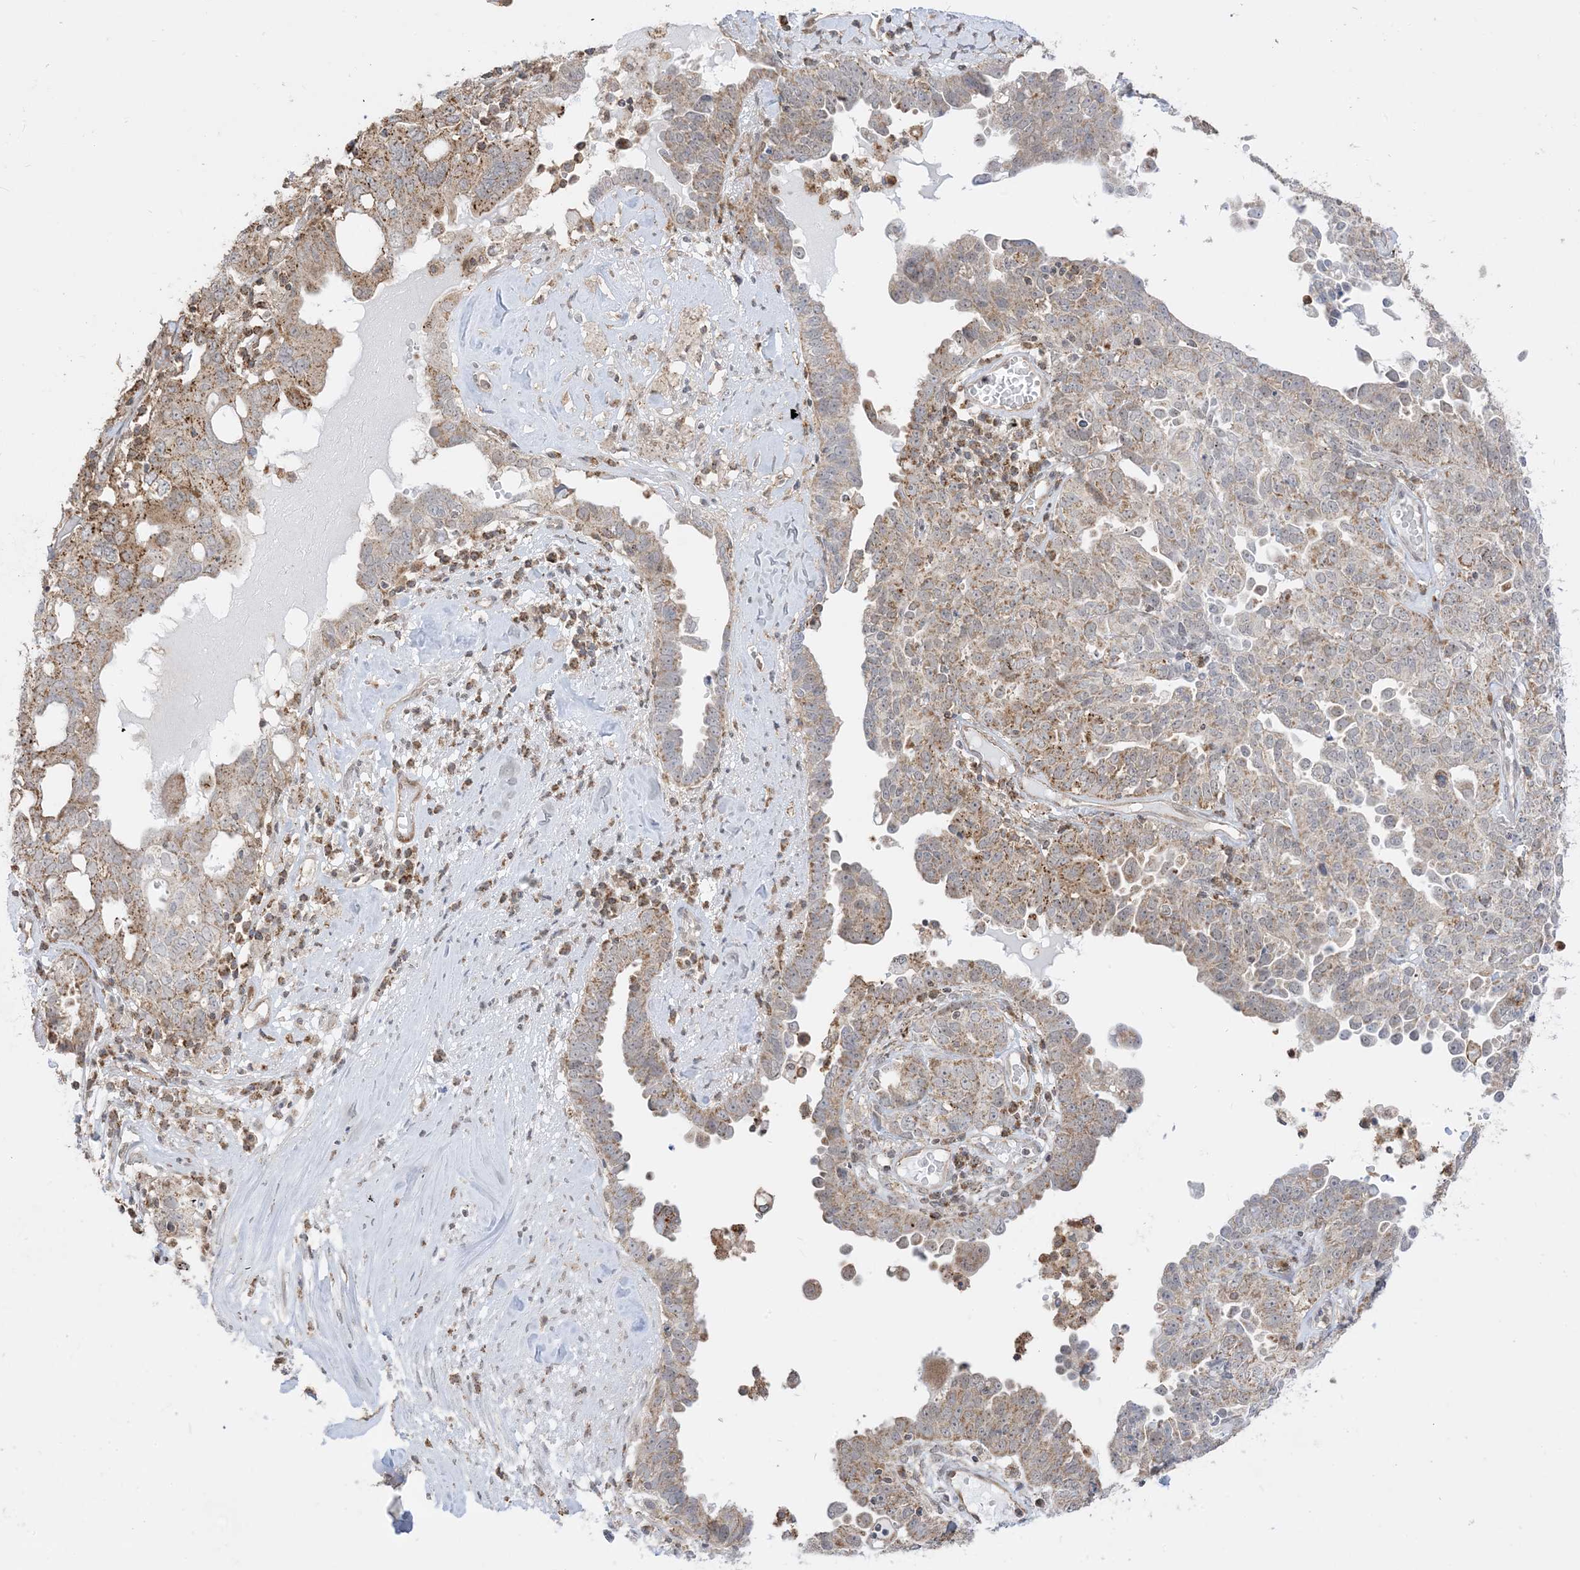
{"staining": {"intensity": "moderate", "quantity": ">75%", "location": "cytoplasmic/membranous"}, "tissue": "ovarian cancer", "cell_type": "Tumor cells", "image_type": "cancer", "snomed": [{"axis": "morphology", "description": "Carcinoma, endometroid"}, {"axis": "topography", "description": "Ovary"}], "caption": "Protein staining displays moderate cytoplasmic/membranous positivity in about >75% of tumor cells in ovarian cancer (endometroid carcinoma). (Brightfield microscopy of DAB IHC at high magnification).", "gene": "KANSL3", "patient": {"sex": "female", "age": 62}}